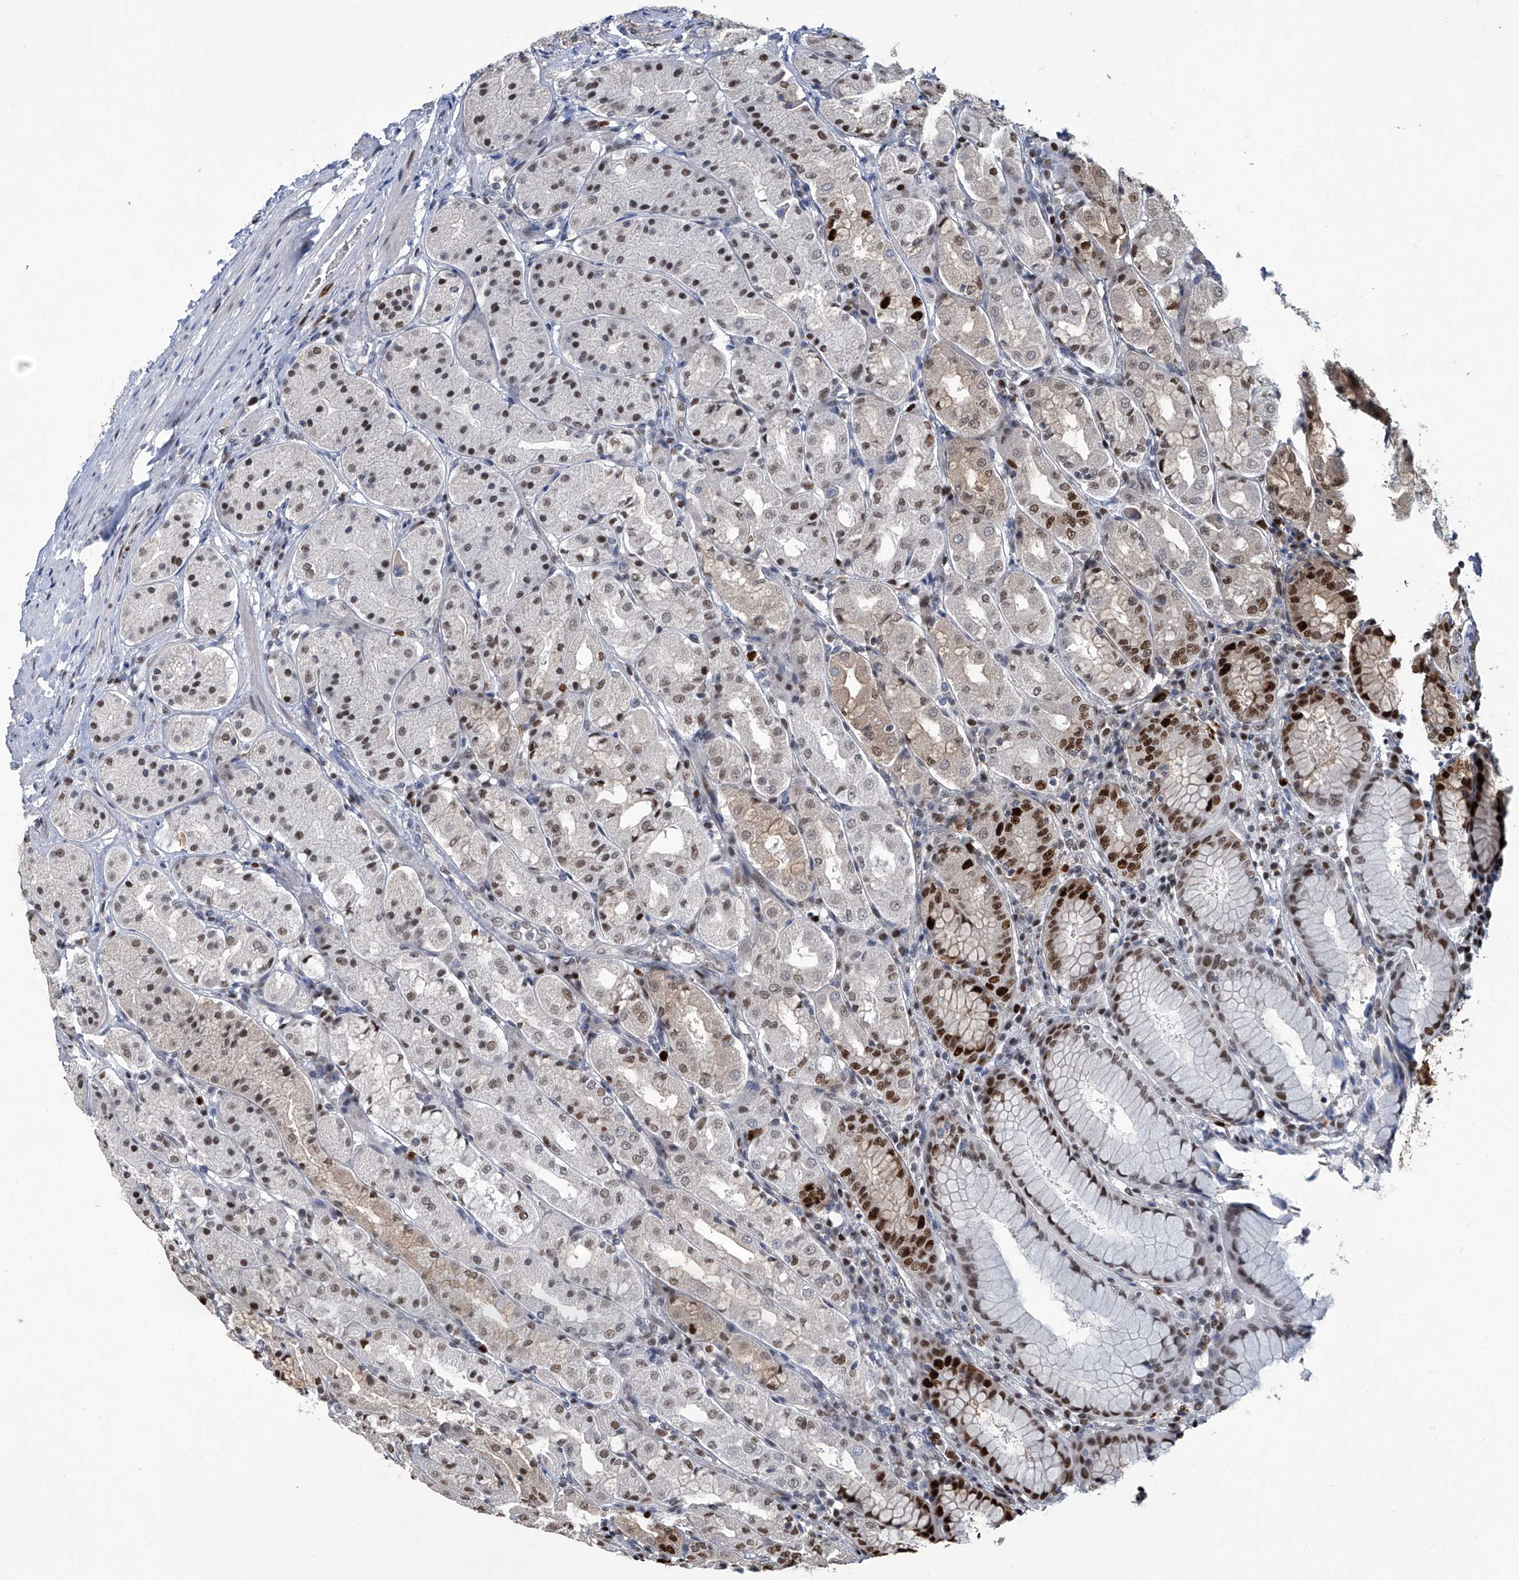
{"staining": {"intensity": "strong", "quantity": "25%-75%", "location": "cytoplasmic/membranous,nuclear"}, "tissue": "stomach", "cell_type": "Glandular cells", "image_type": "normal", "snomed": [{"axis": "morphology", "description": "Normal tissue, NOS"}, {"axis": "topography", "description": "Stomach"}, {"axis": "topography", "description": "Stomach, lower"}], "caption": "This image exhibits IHC staining of normal stomach, with high strong cytoplasmic/membranous,nuclear expression in approximately 25%-75% of glandular cells.", "gene": "PCNA", "patient": {"sex": "female", "age": 56}}